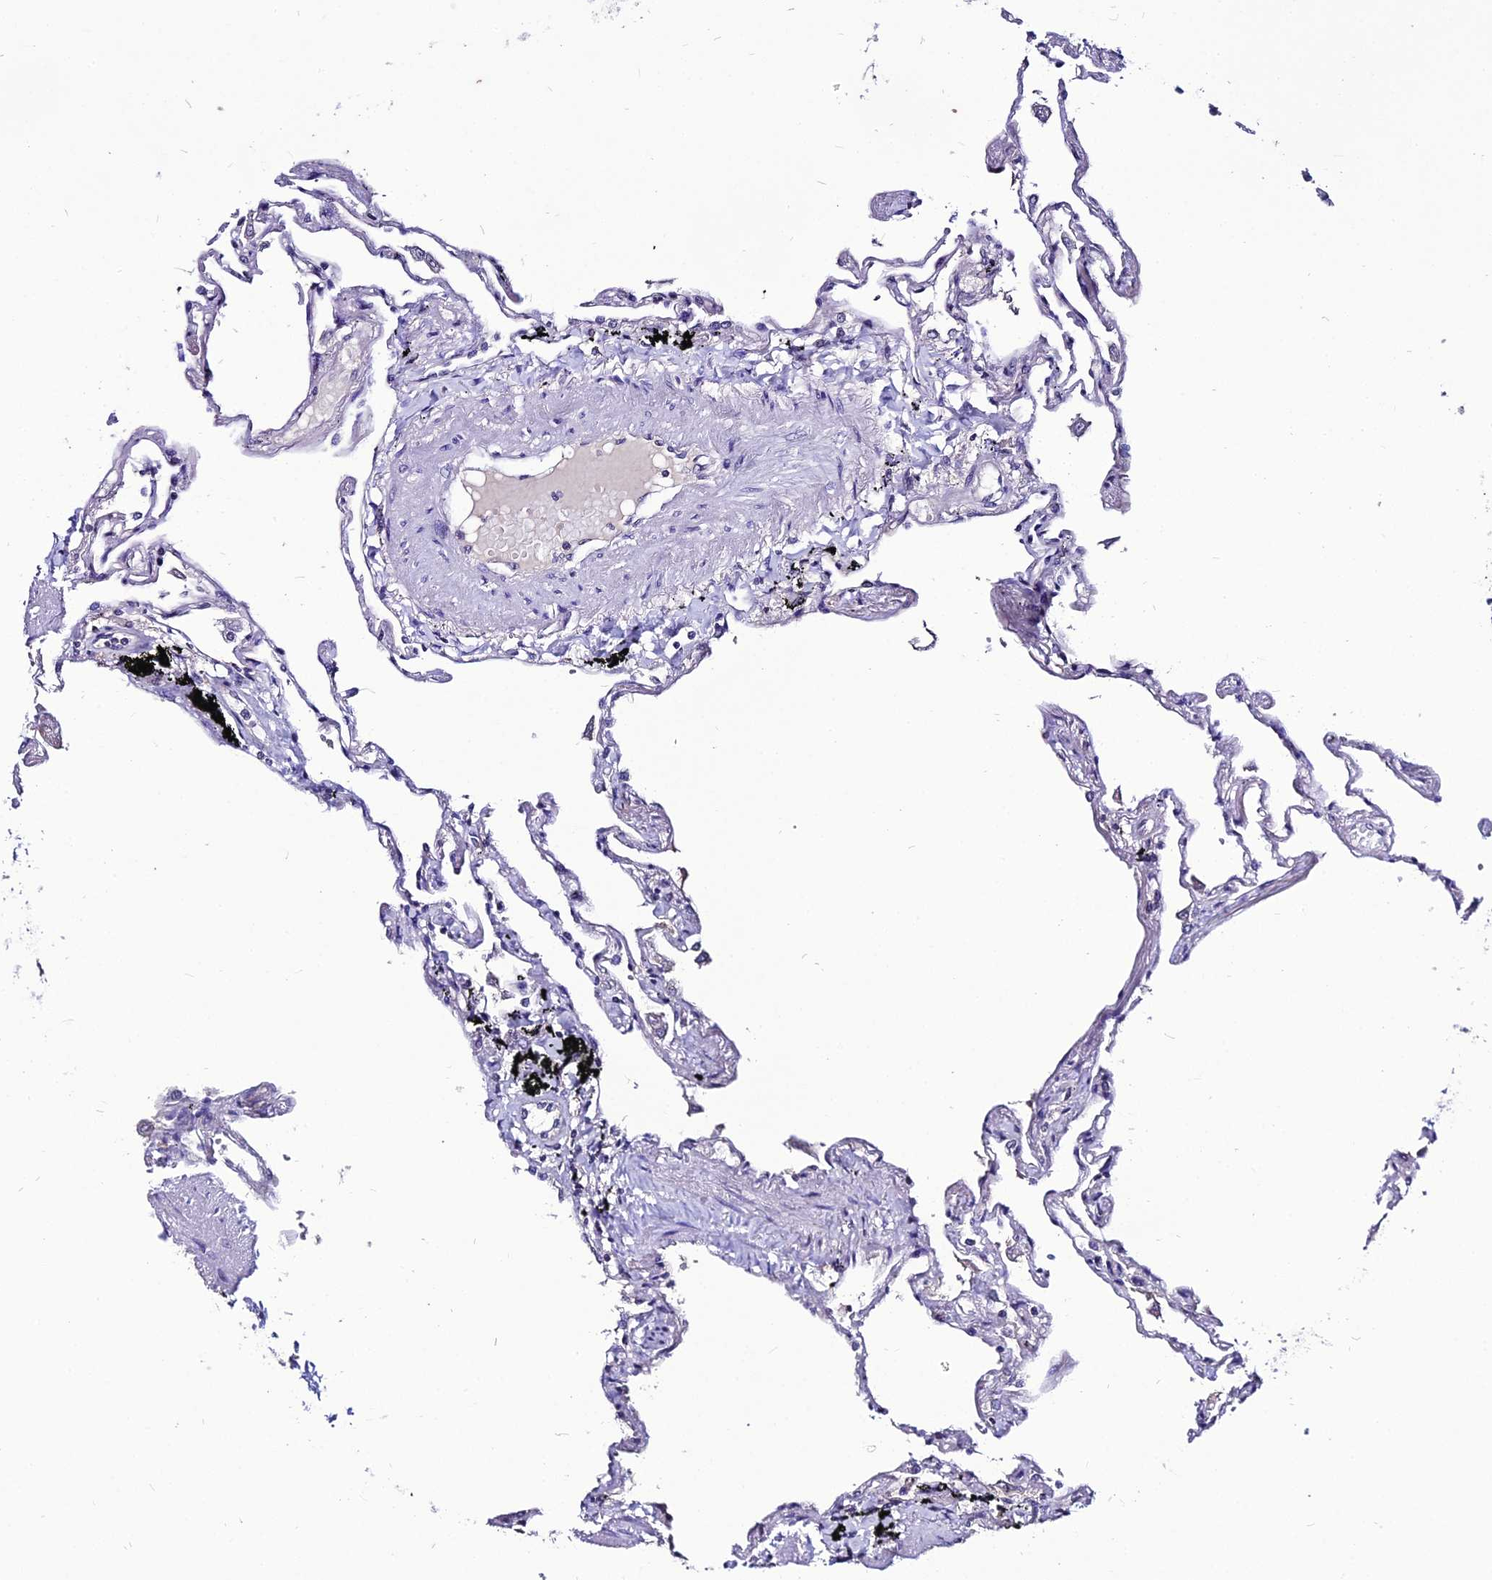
{"staining": {"intensity": "negative", "quantity": "none", "location": "none"}, "tissue": "lung", "cell_type": "Alveolar cells", "image_type": "normal", "snomed": [{"axis": "morphology", "description": "Normal tissue, NOS"}, {"axis": "topography", "description": "Lung"}], "caption": "This photomicrograph is of benign lung stained with IHC to label a protein in brown with the nuclei are counter-stained blue. There is no staining in alveolar cells. (Stains: DAB immunohistochemistry (IHC) with hematoxylin counter stain, Microscopy: brightfield microscopy at high magnification).", "gene": "LGALS7", "patient": {"sex": "female", "age": 67}}